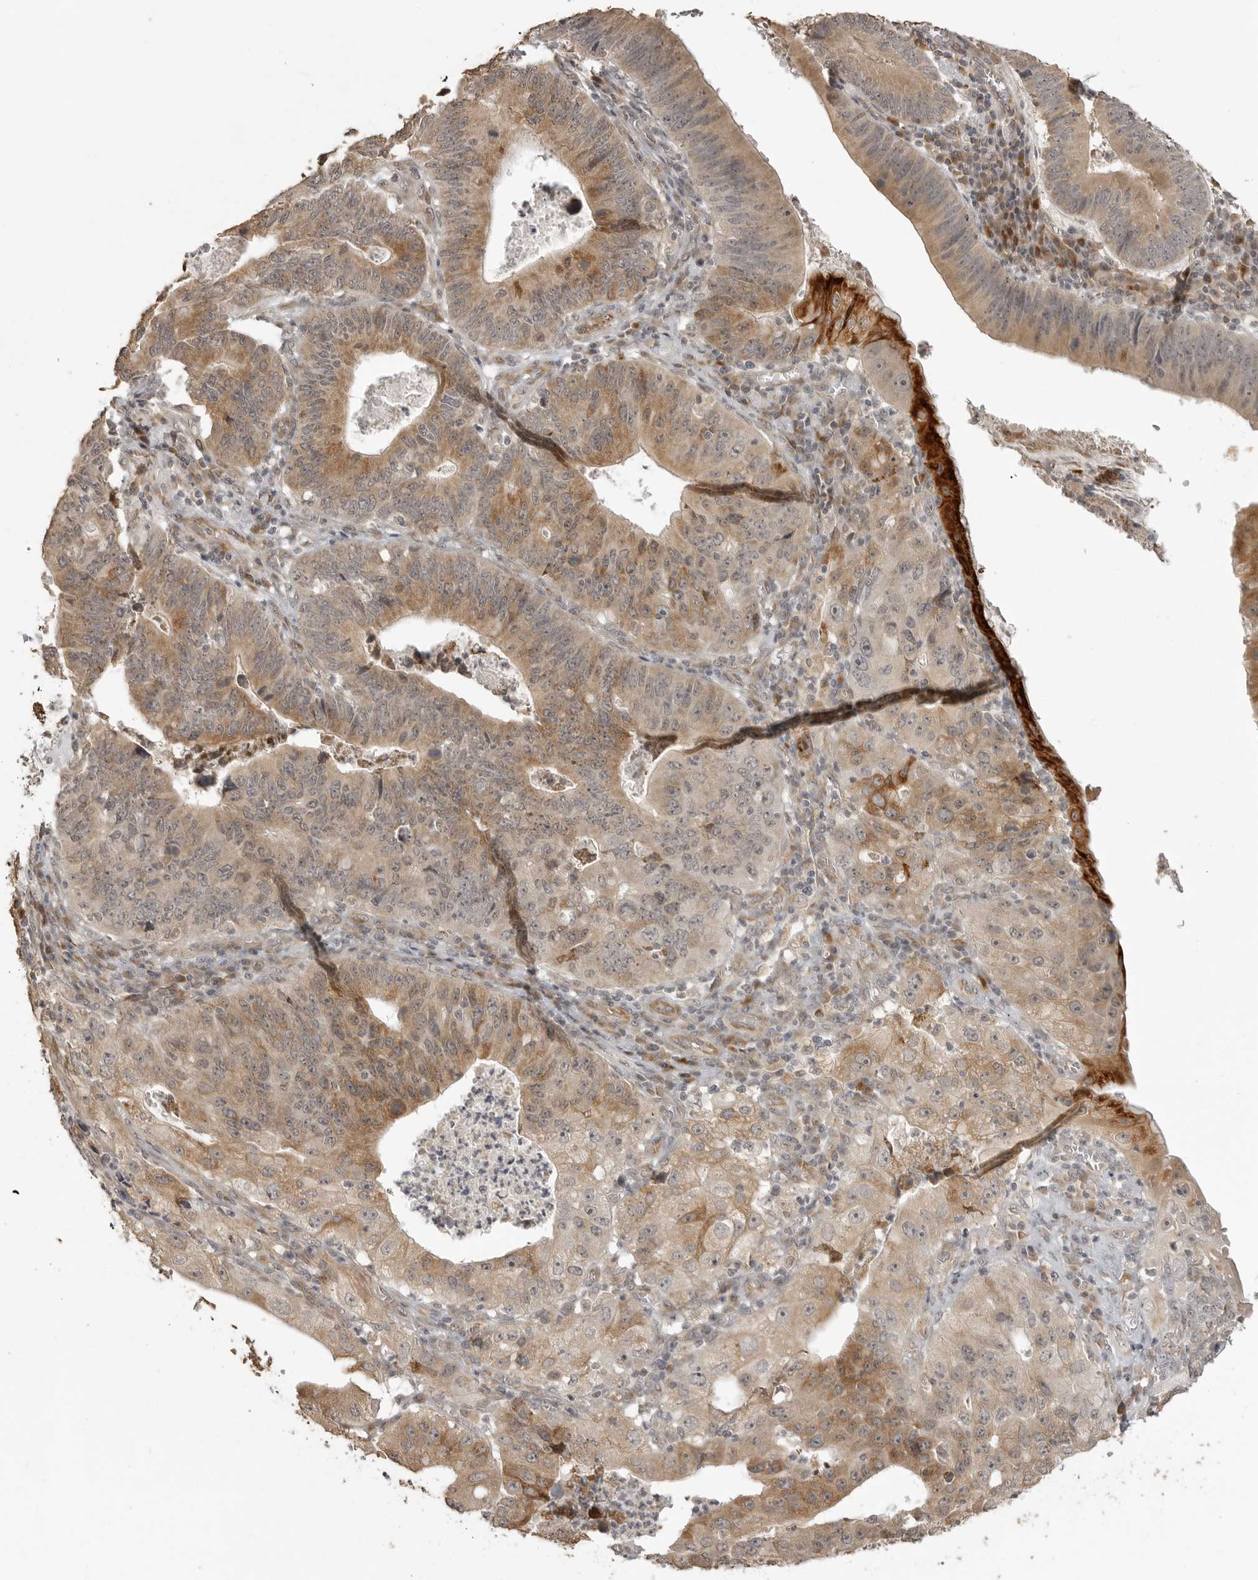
{"staining": {"intensity": "moderate", "quantity": "25%-75%", "location": "cytoplasmic/membranous"}, "tissue": "stomach cancer", "cell_type": "Tumor cells", "image_type": "cancer", "snomed": [{"axis": "morphology", "description": "Adenocarcinoma, NOS"}, {"axis": "topography", "description": "Stomach"}], "caption": "Stomach cancer (adenocarcinoma) stained with DAB immunohistochemistry (IHC) demonstrates medium levels of moderate cytoplasmic/membranous positivity in about 25%-75% of tumor cells.", "gene": "SMG8", "patient": {"sex": "male", "age": 59}}